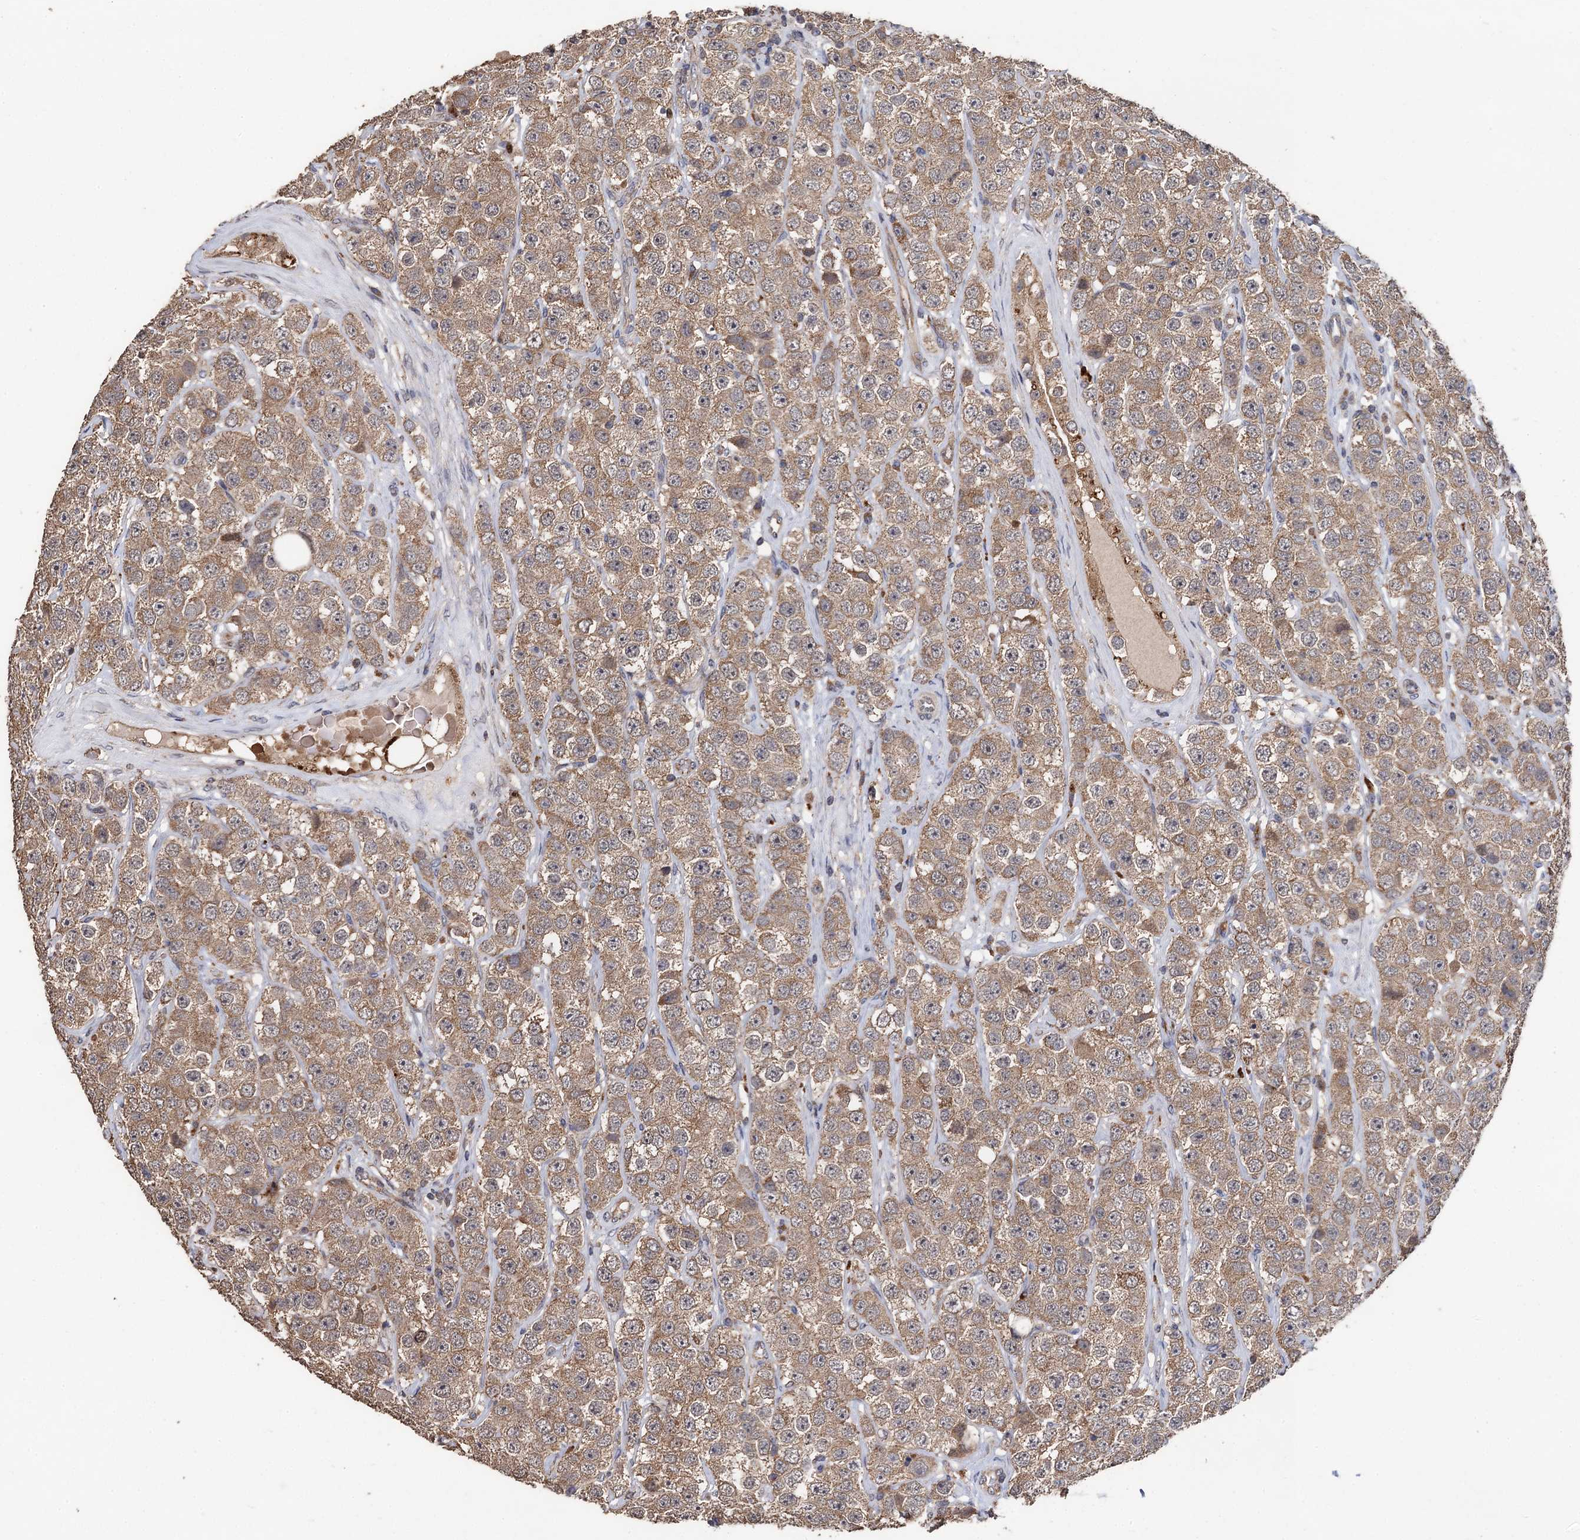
{"staining": {"intensity": "moderate", "quantity": ">75%", "location": "cytoplasmic/membranous"}, "tissue": "testis cancer", "cell_type": "Tumor cells", "image_type": "cancer", "snomed": [{"axis": "morphology", "description": "Seminoma, NOS"}, {"axis": "topography", "description": "Testis"}], "caption": "Testis cancer (seminoma) stained with immunohistochemistry (IHC) exhibits moderate cytoplasmic/membranous expression in about >75% of tumor cells.", "gene": "PPTC7", "patient": {"sex": "male", "age": 28}}